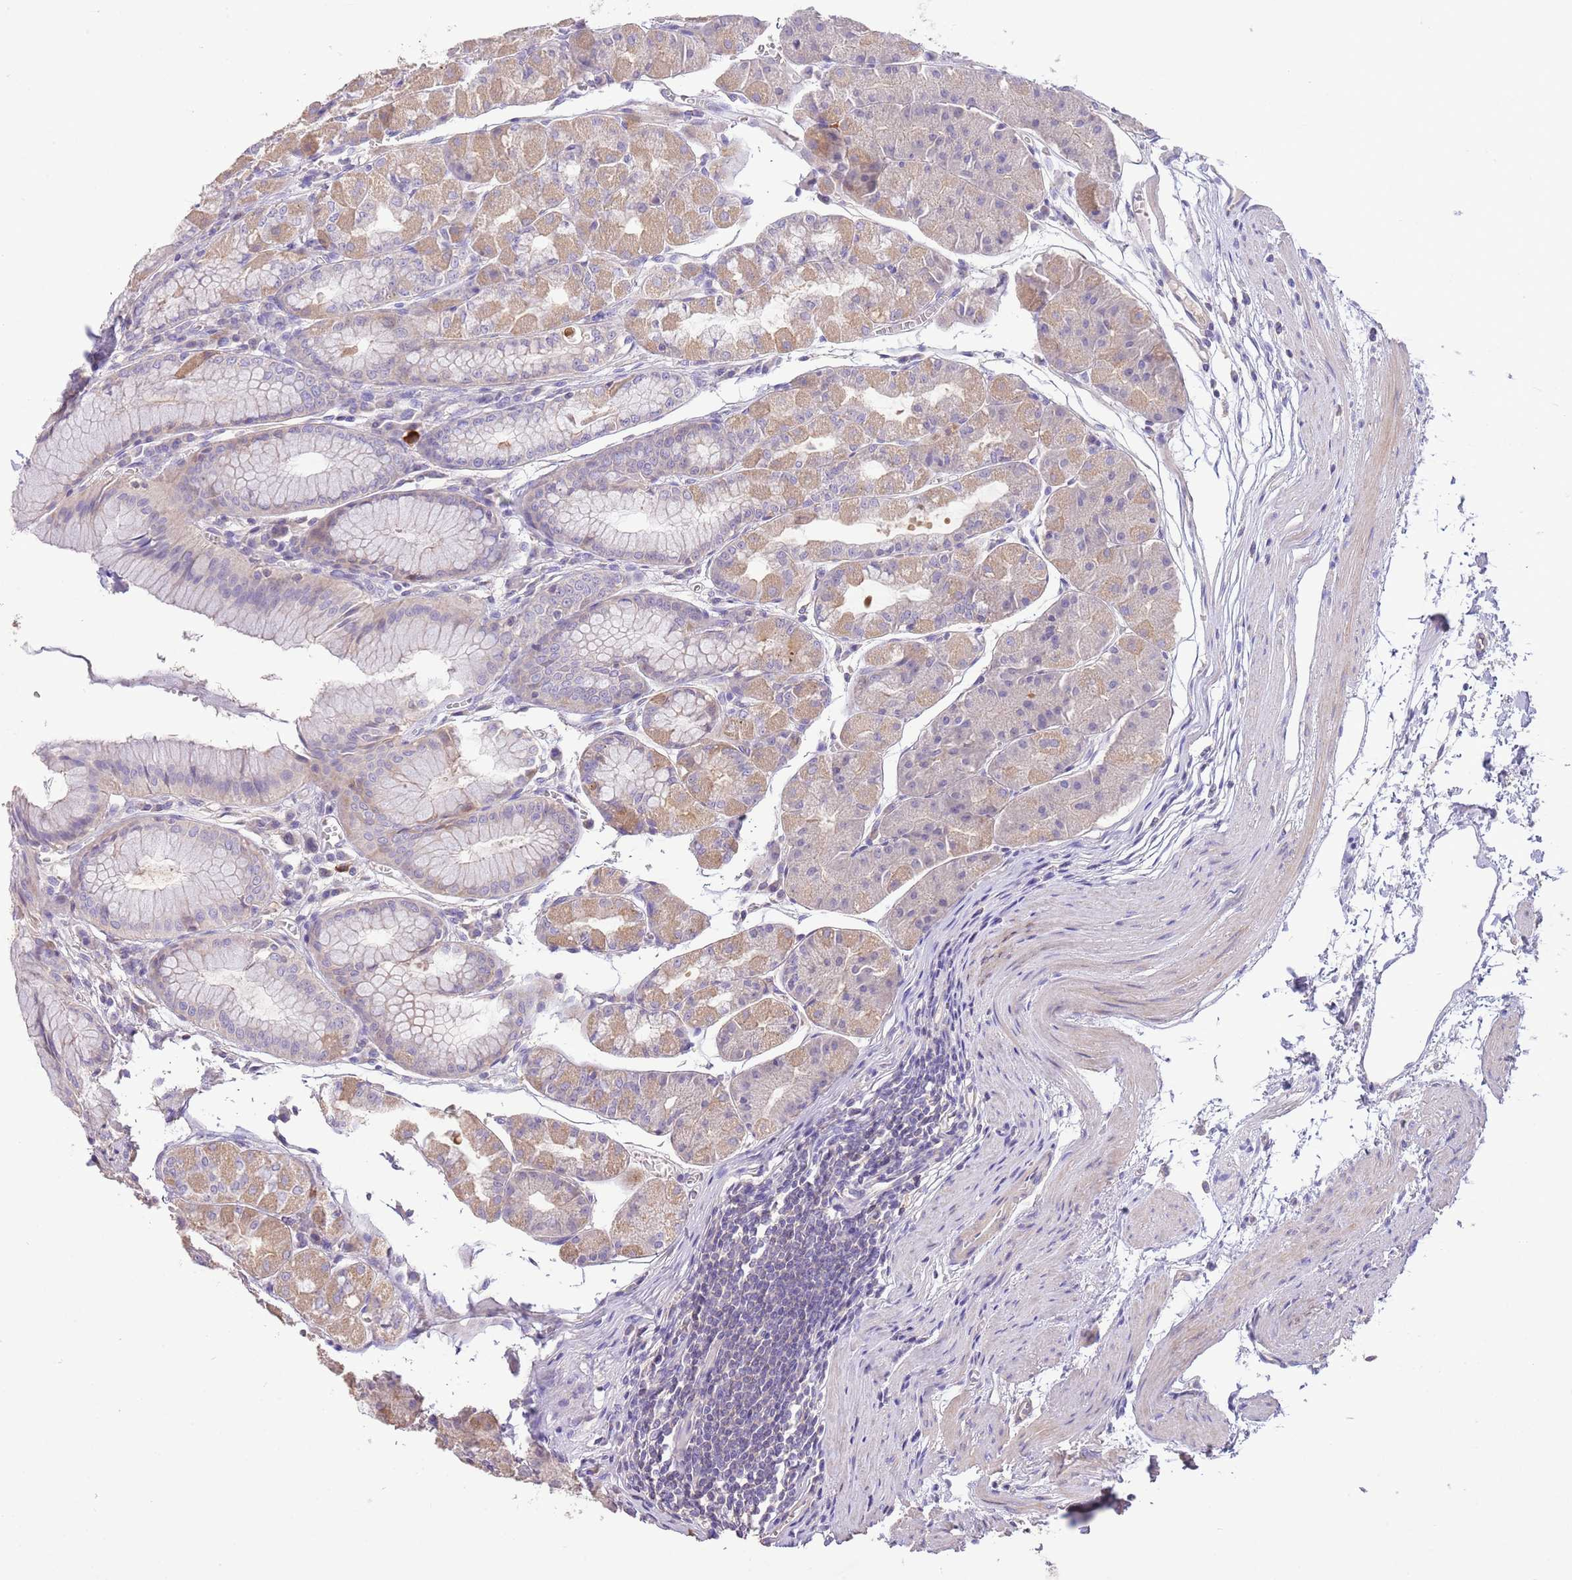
{"staining": {"intensity": "weak", "quantity": "25%-75%", "location": "cytoplasmic/membranous"}, "tissue": "stomach", "cell_type": "Glandular cells", "image_type": "normal", "snomed": [{"axis": "morphology", "description": "Normal tissue, NOS"}, {"axis": "topography", "description": "Stomach"}], "caption": "Glandular cells demonstrate low levels of weak cytoplasmic/membranous staining in about 25%-75% of cells in benign stomach.", "gene": "SFTPA1", "patient": {"sex": "male", "age": 55}}